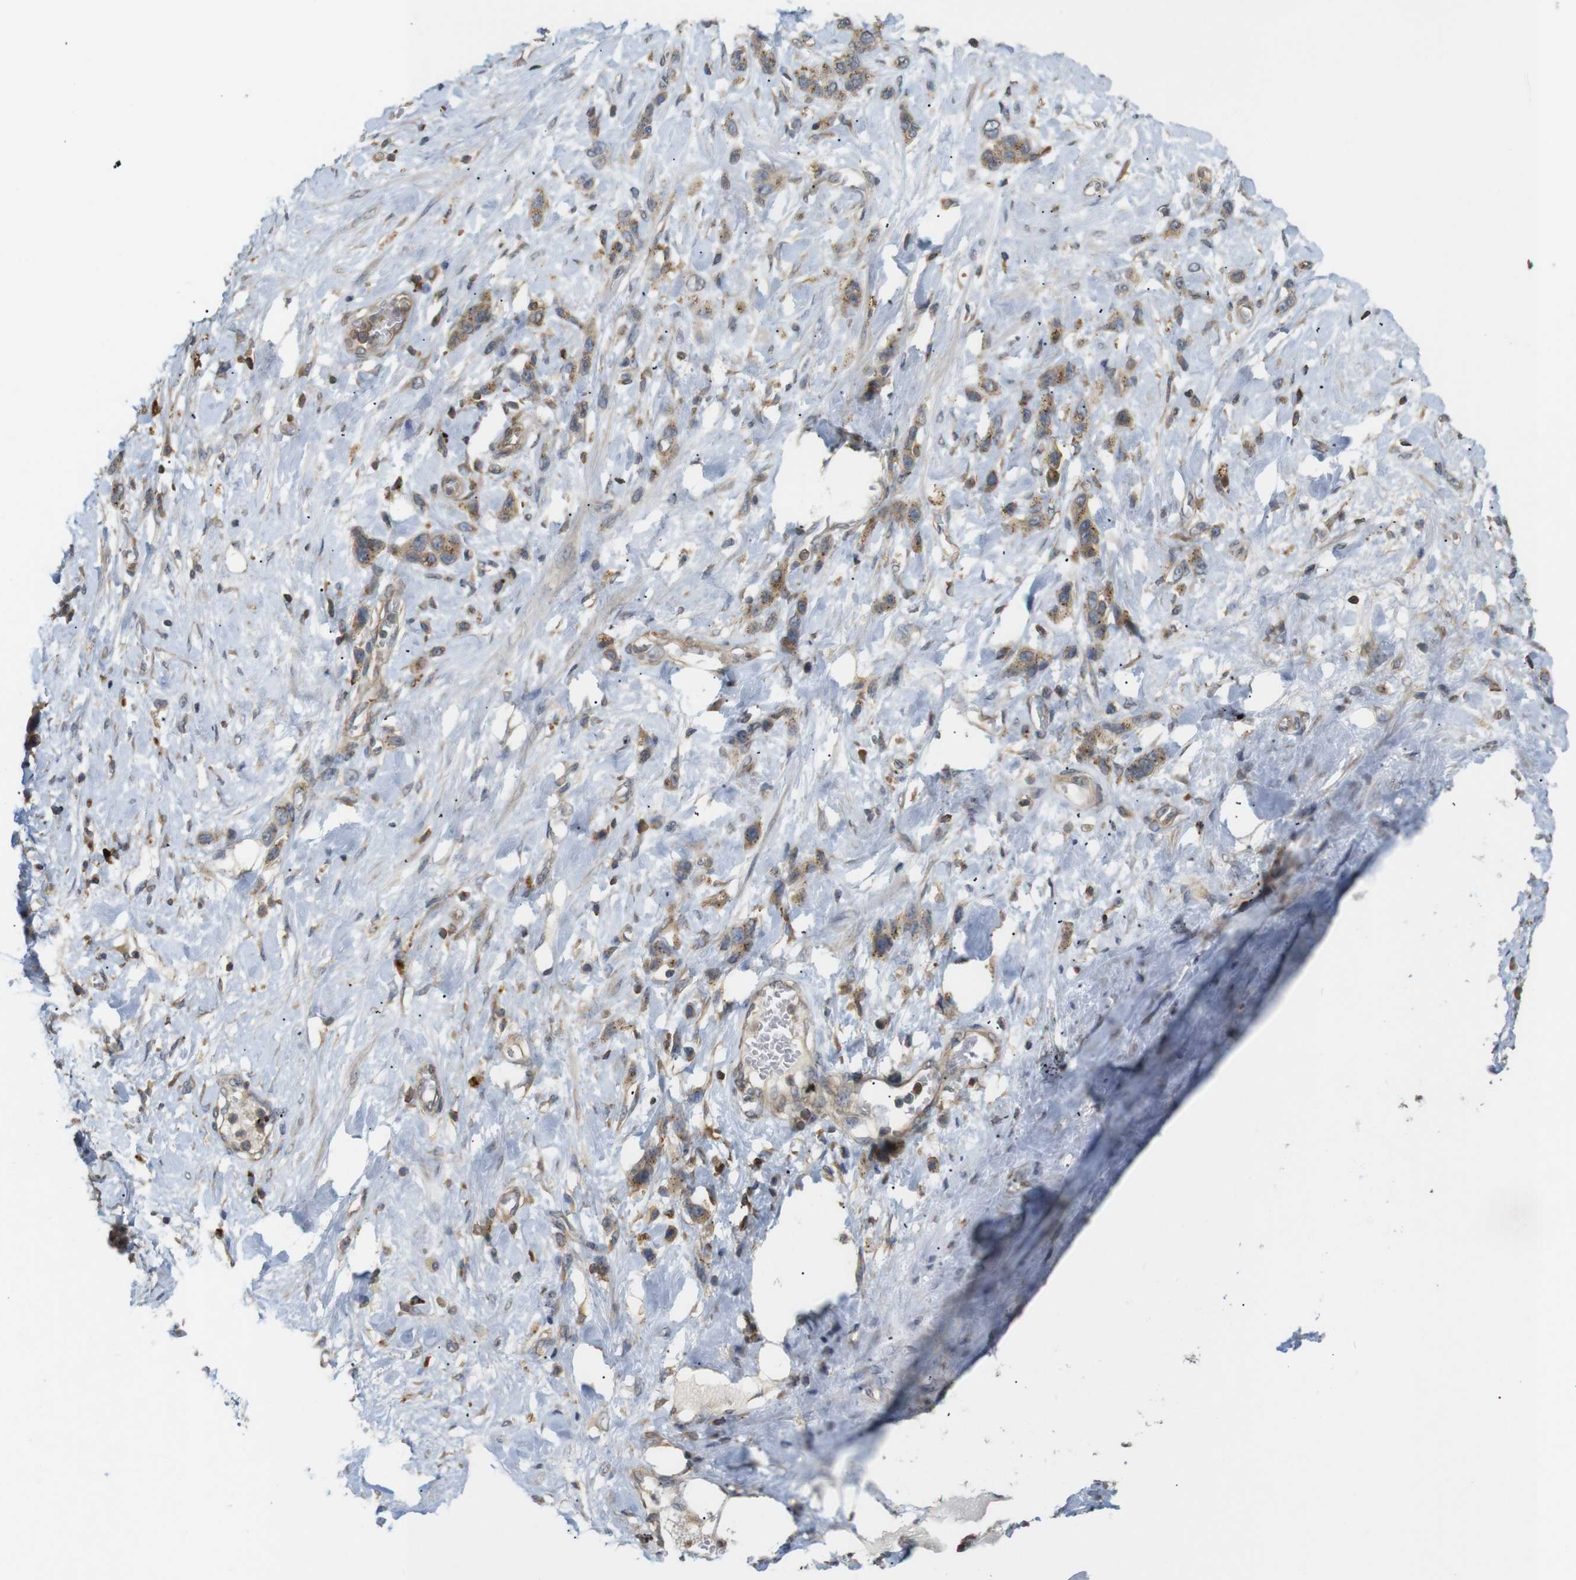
{"staining": {"intensity": "moderate", "quantity": ">75%", "location": "cytoplasmic/membranous"}, "tissue": "stomach cancer", "cell_type": "Tumor cells", "image_type": "cancer", "snomed": [{"axis": "morphology", "description": "Adenocarcinoma, NOS"}, {"axis": "morphology", "description": "Adenocarcinoma, High grade"}, {"axis": "topography", "description": "Stomach, upper"}, {"axis": "topography", "description": "Stomach, lower"}], "caption": "Immunohistochemistry histopathology image of stomach cancer (adenocarcinoma (high-grade)) stained for a protein (brown), which demonstrates medium levels of moderate cytoplasmic/membranous expression in about >75% of tumor cells.", "gene": "KSR1", "patient": {"sex": "female", "age": 65}}